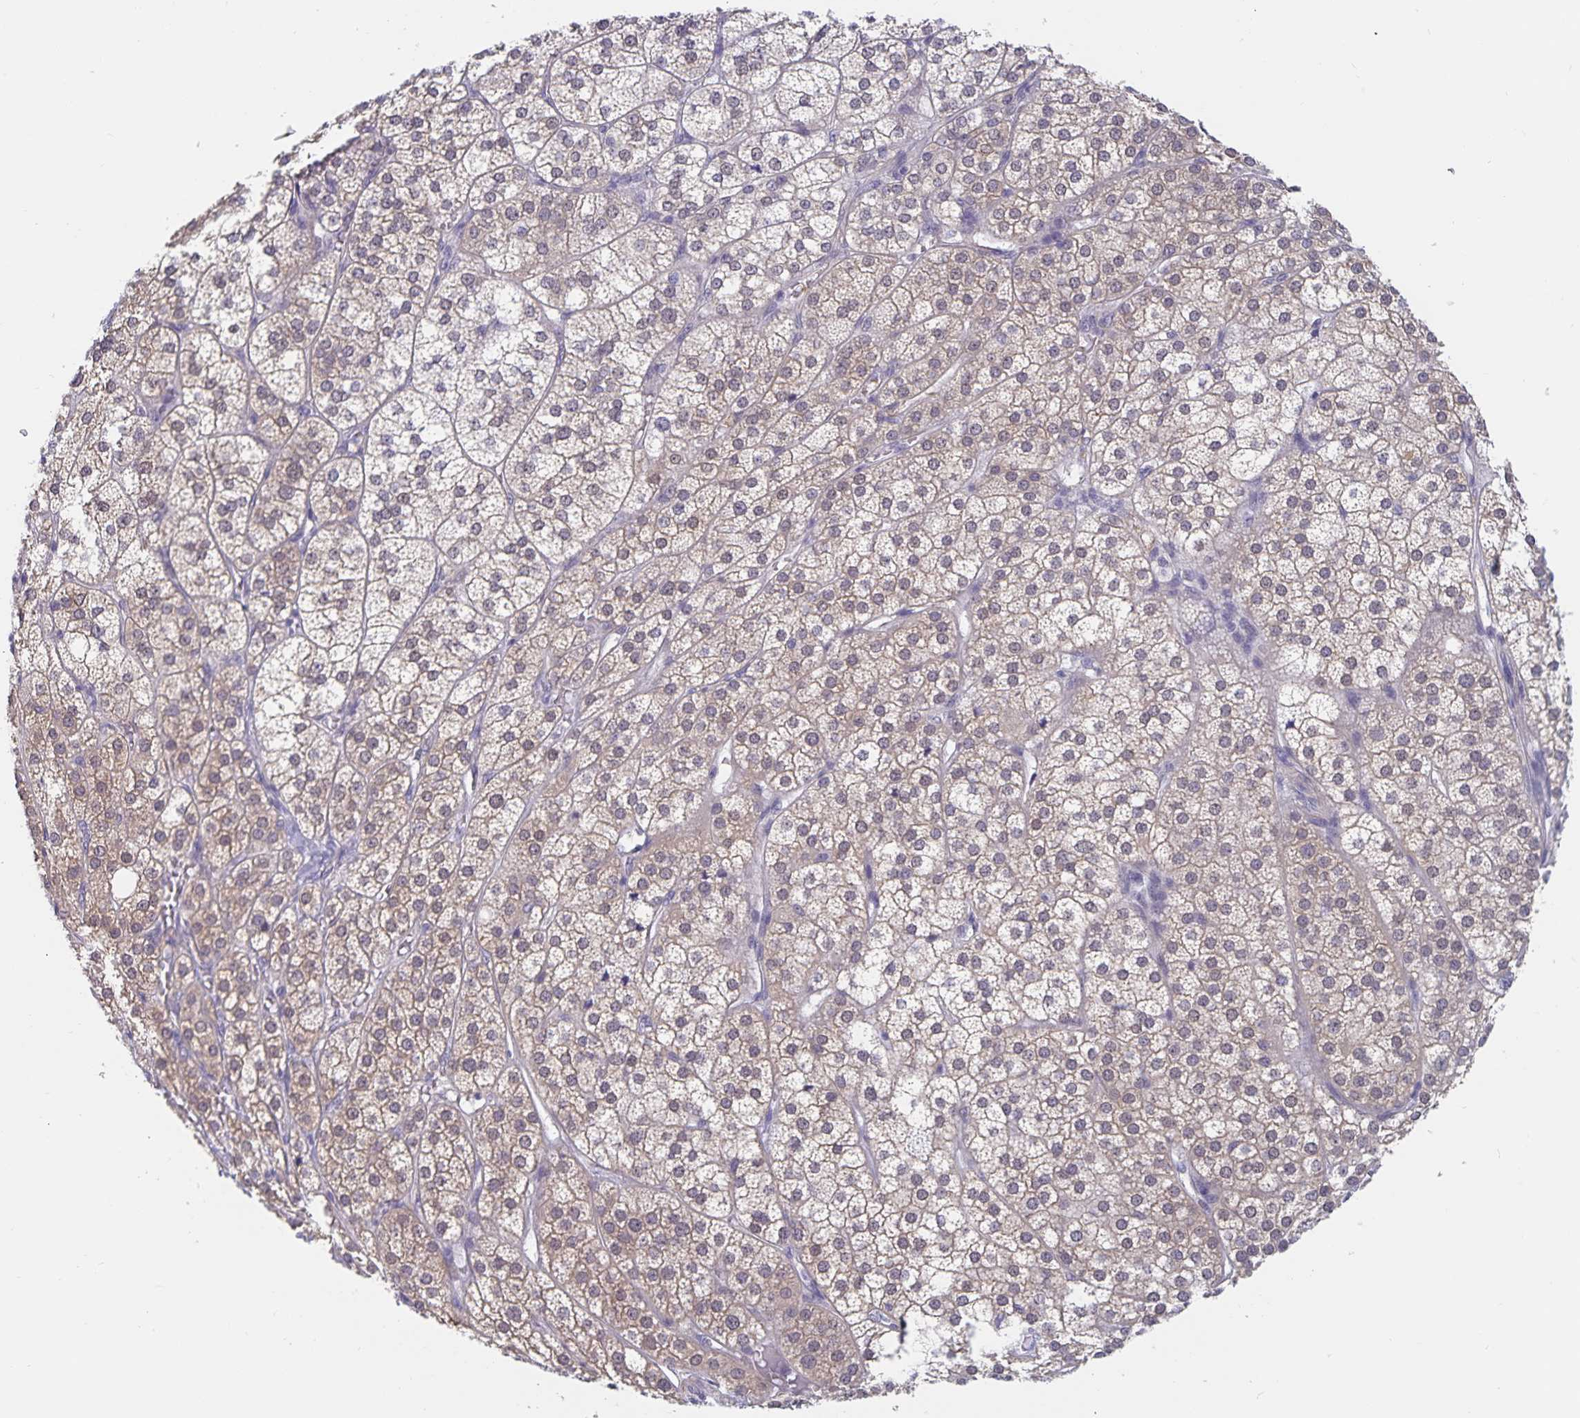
{"staining": {"intensity": "moderate", "quantity": "25%-75%", "location": "cytoplasmic/membranous,nuclear"}, "tissue": "adrenal gland", "cell_type": "Glandular cells", "image_type": "normal", "snomed": [{"axis": "morphology", "description": "Normal tissue, NOS"}, {"axis": "topography", "description": "Adrenal gland"}], "caption": "The image demonstrates a brown stain indicating the presence of a protein in the cytoplasmic/membranous,nuclear of glandular cells in adrenal gland.", "gene": "BAG6", "patient": {"sex": "female", "age": 60}}